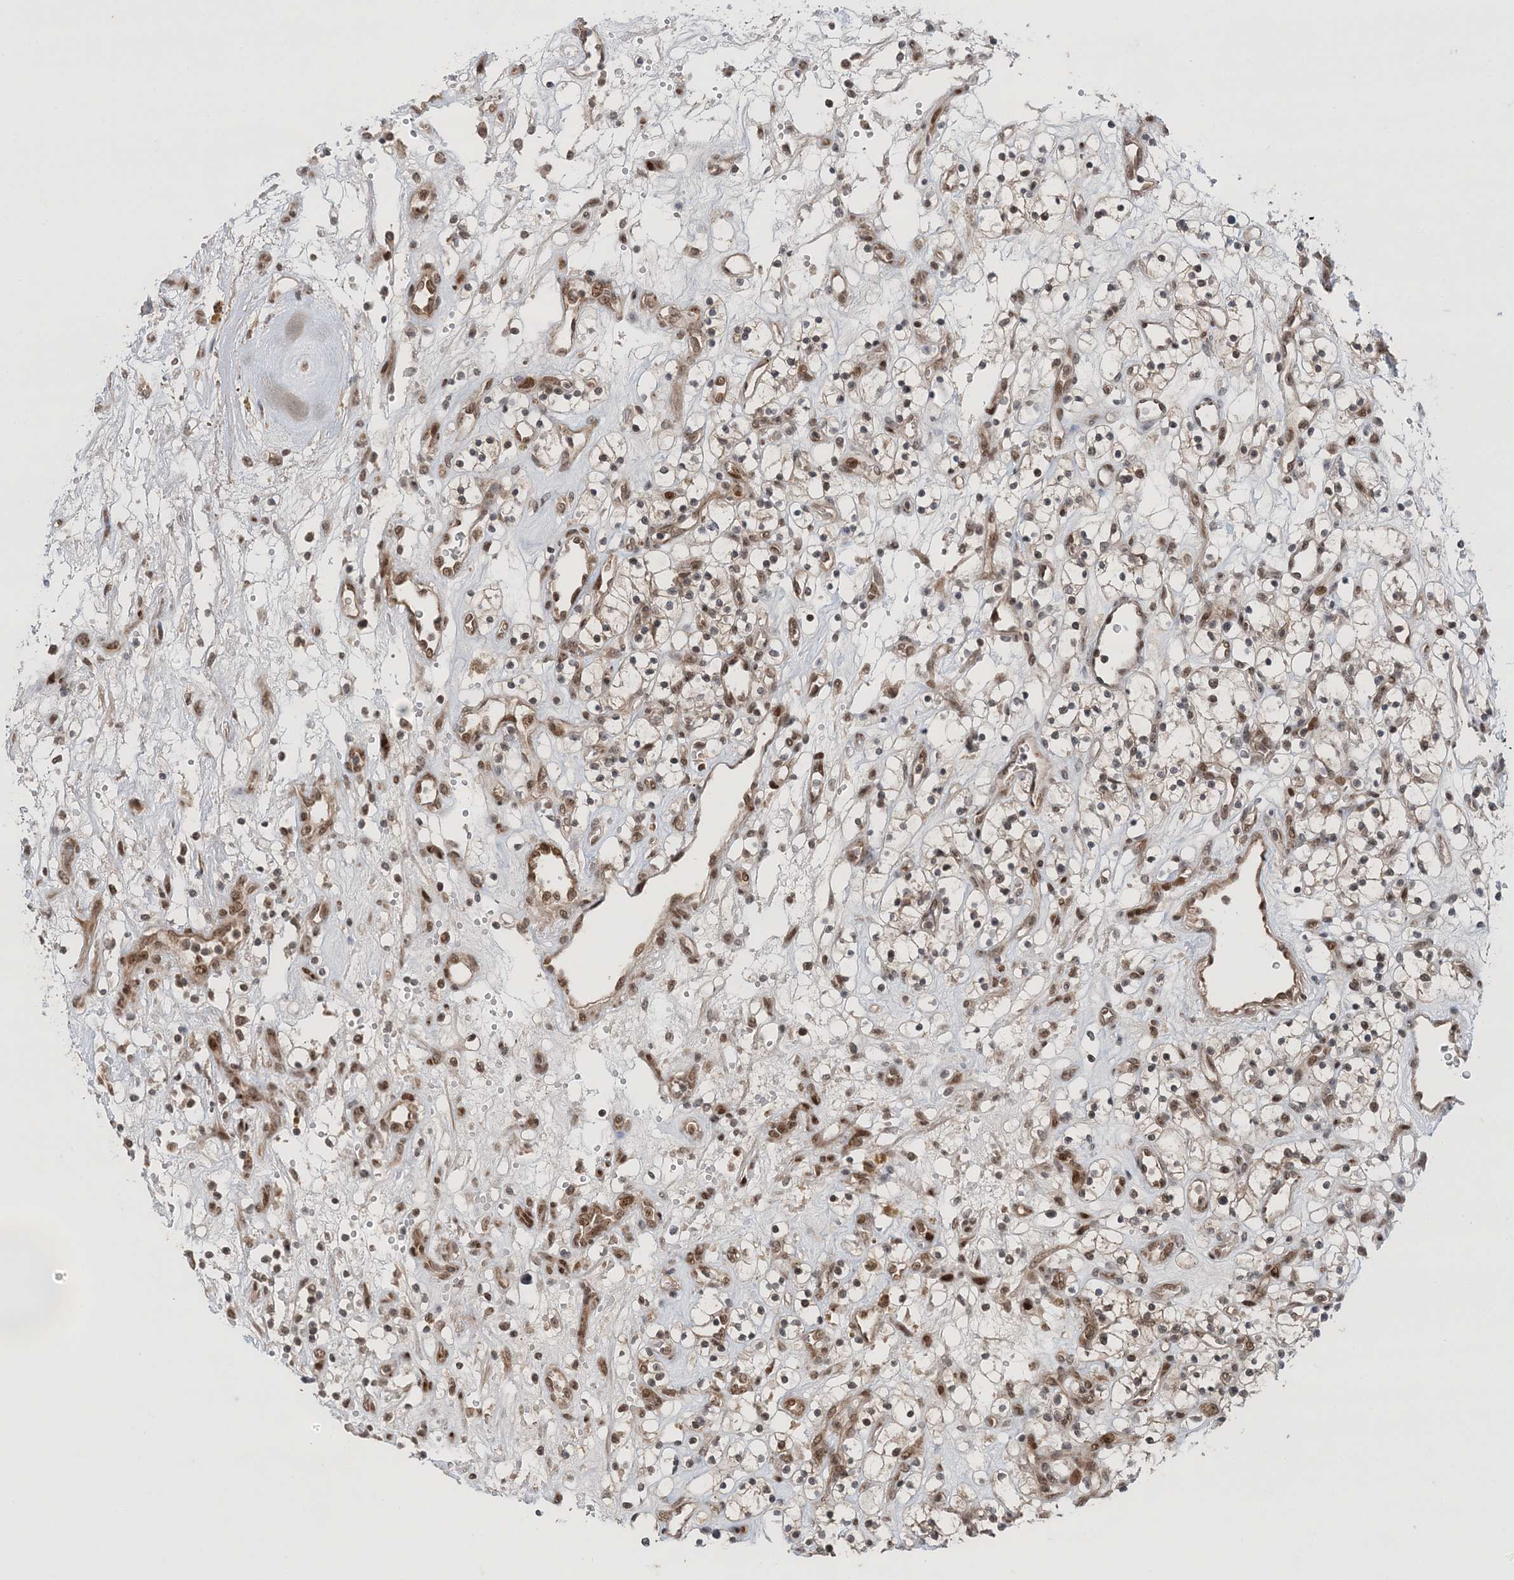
{"staining": {"intensity": "weak", "quantity": "<25%", "location": "nuclear"}, "tissue": "renal cancer", "cell_type": "Tumor cells", "image_type": "cancer", "snomed": [{"axis": "morphology", "description": "Adenocarcinoma, NOS"}, {"axis": "topography", "description": "Kidney"}], "caption": "Tumor cells are negative for brown protein staining in renal cancer (adenocarcinoma).", "gene": "NOA1", "patient": {"sex": "female", "age": 57}}